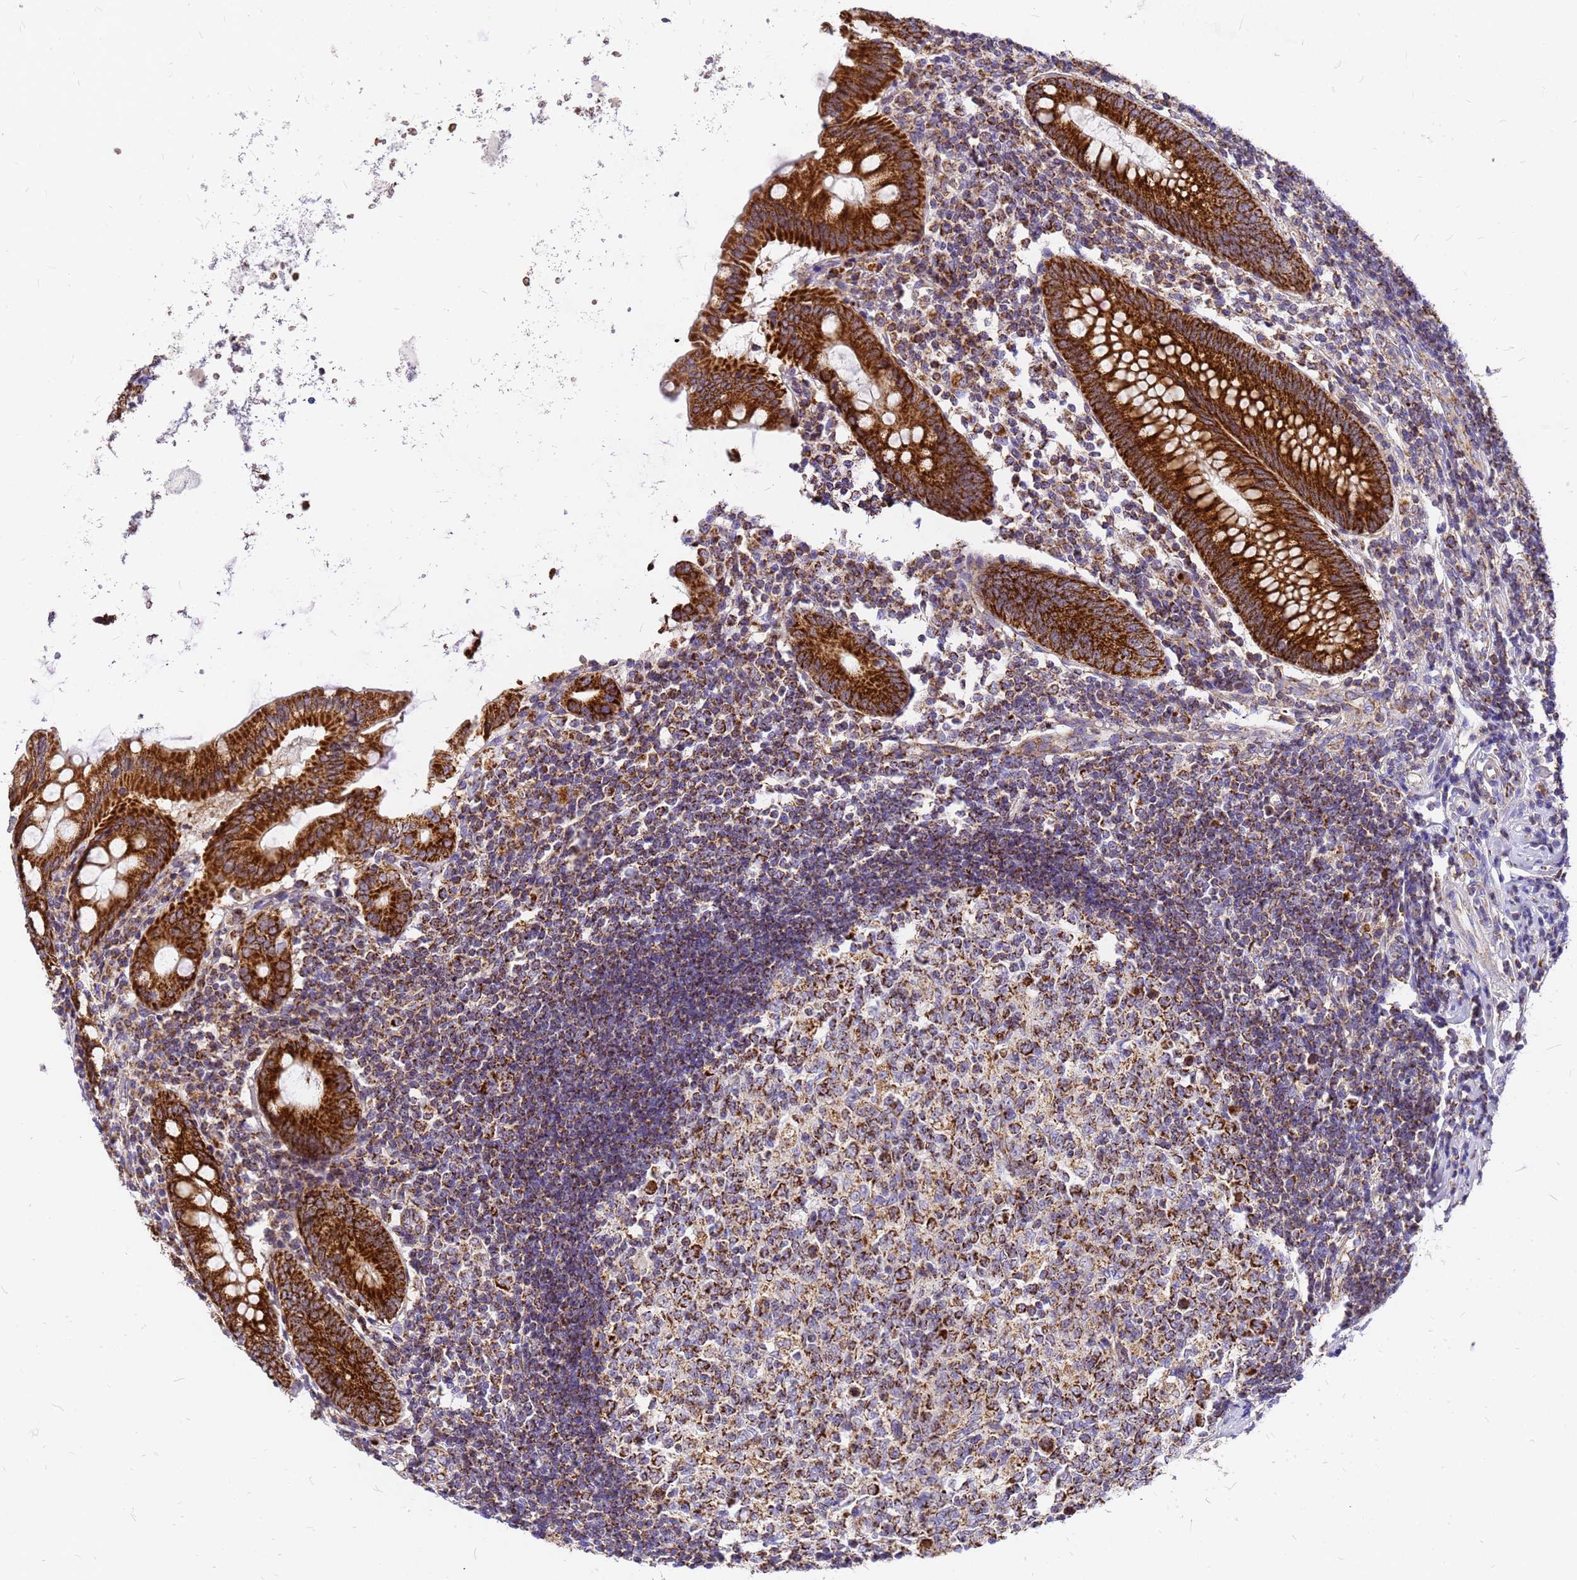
{"staining": {"intensity": "strong", "quantity": ">75%", "location": "cytoplasmic/membranous"}, "tissue": "appendix", "cell_type": "Glandular cells", "image_type": "normal", "snomed": [{"axis": "morphology", "description": "Normal tissue, NOS"}, {"axis": "topography", "description": "Appendix"}], "caption": "The histopathology image shows a brown stain indicating the presence of a protein in the cytoplasmic/membranous of glandular cells in appendix. (DAB (3,3'-diaminobenzidine) IHC, brown staining for protein, blue staining for nuclei).", "gene": "MRPS26", "patient": {"sex": "female", "age": 54}}